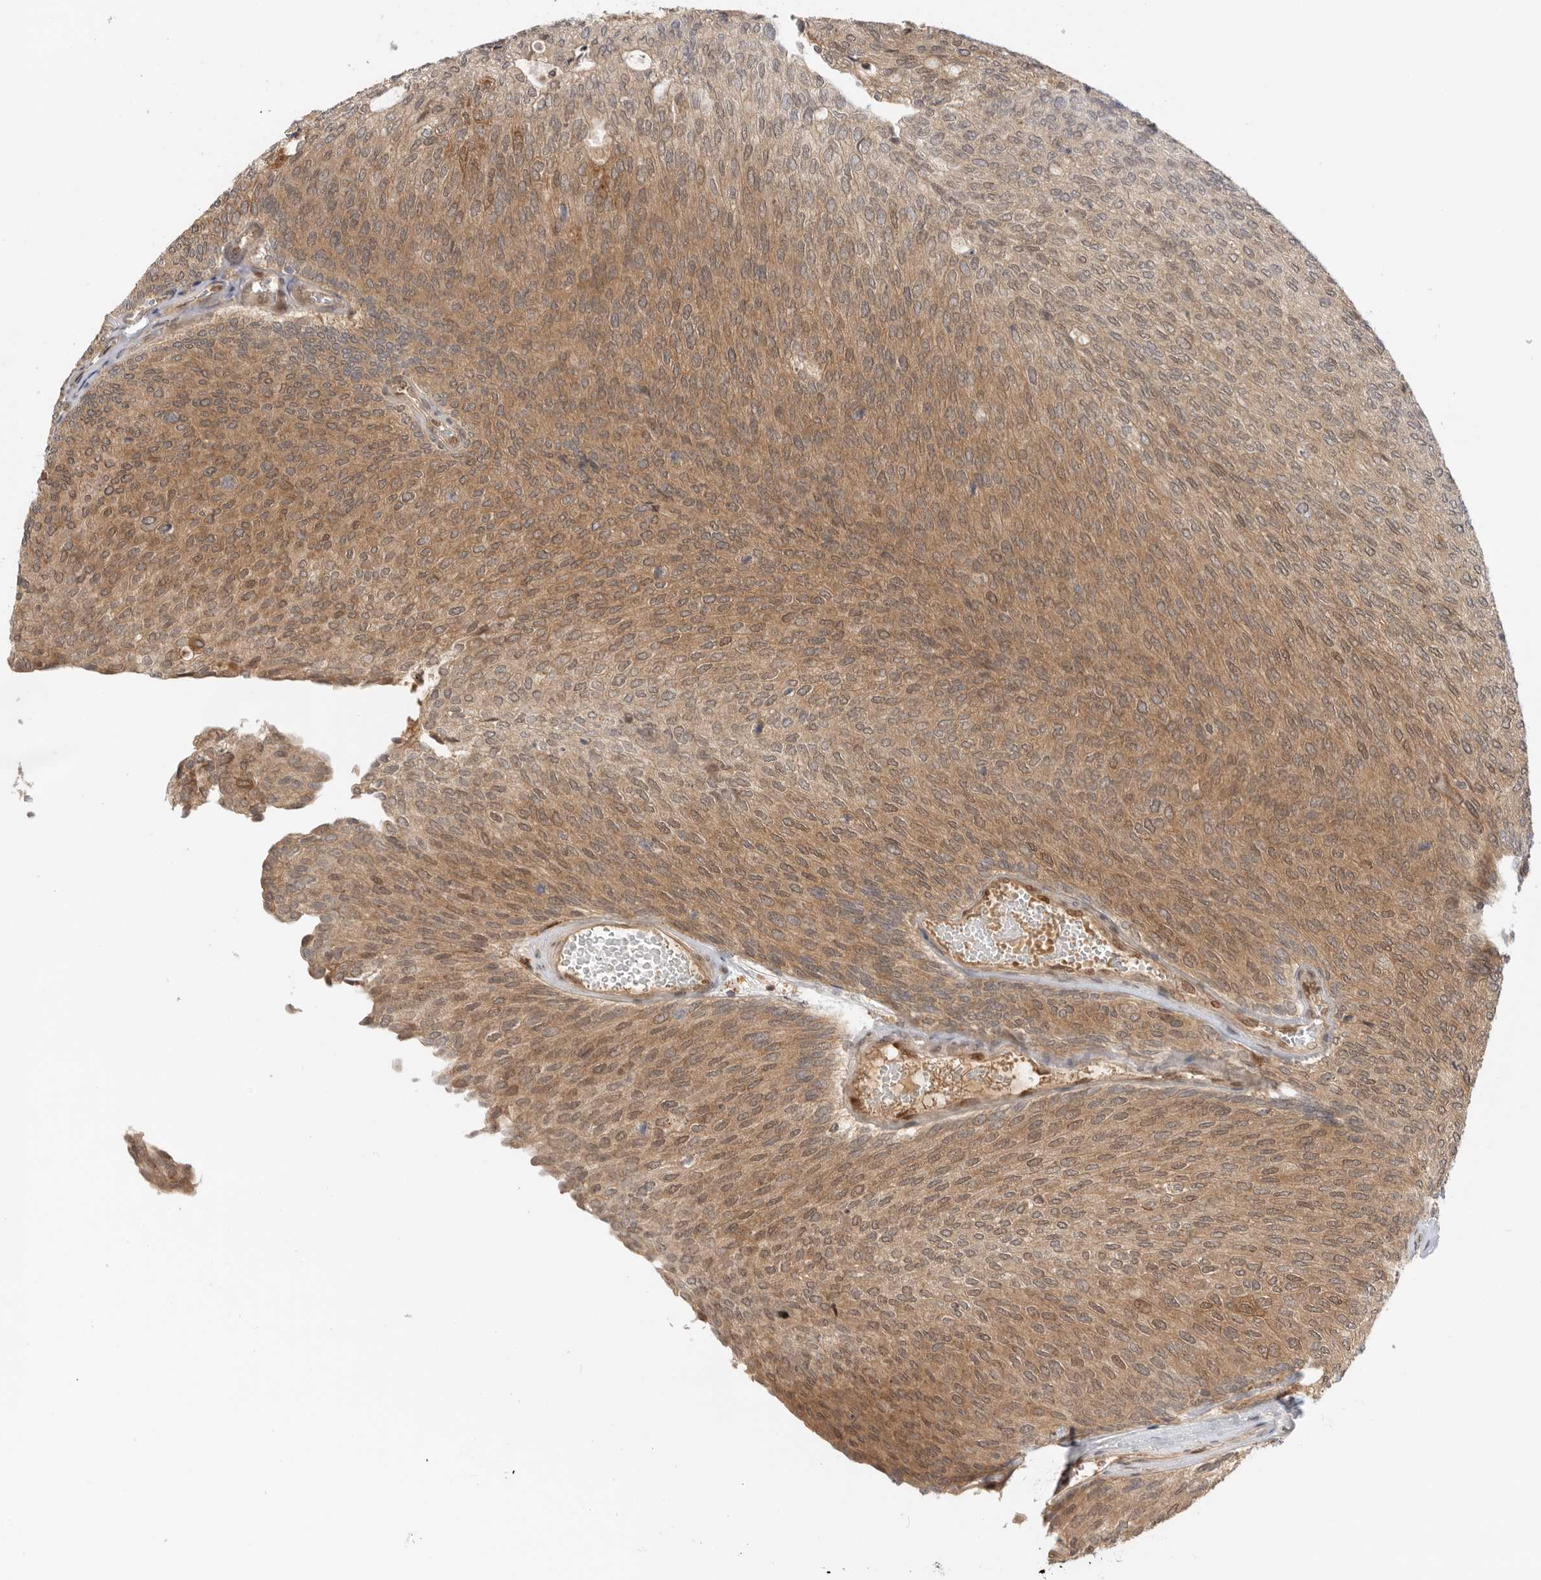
{"staining": {"intensity": "moderate", "quantity": ">75%", "location": "cytoplasmic/membranous,nuclear"}, "tissue": "urothelial cancer", "cell_type": "Tumor cells", "image_type": "cancer", "snomed": [{"axis": "morphology", "description": "Urothelial carcinoma, Low grade"}, {"axis": "topography", "description": "Urinary bladder"}], "caption": "The immunohistochemical stain shows moderate cytoplasmic/membranous and nuclear expression in tumor cells of urothelial cancer tissue.", "gene": "DCAF8", "patient": {"sex": "female", "age": 79}}